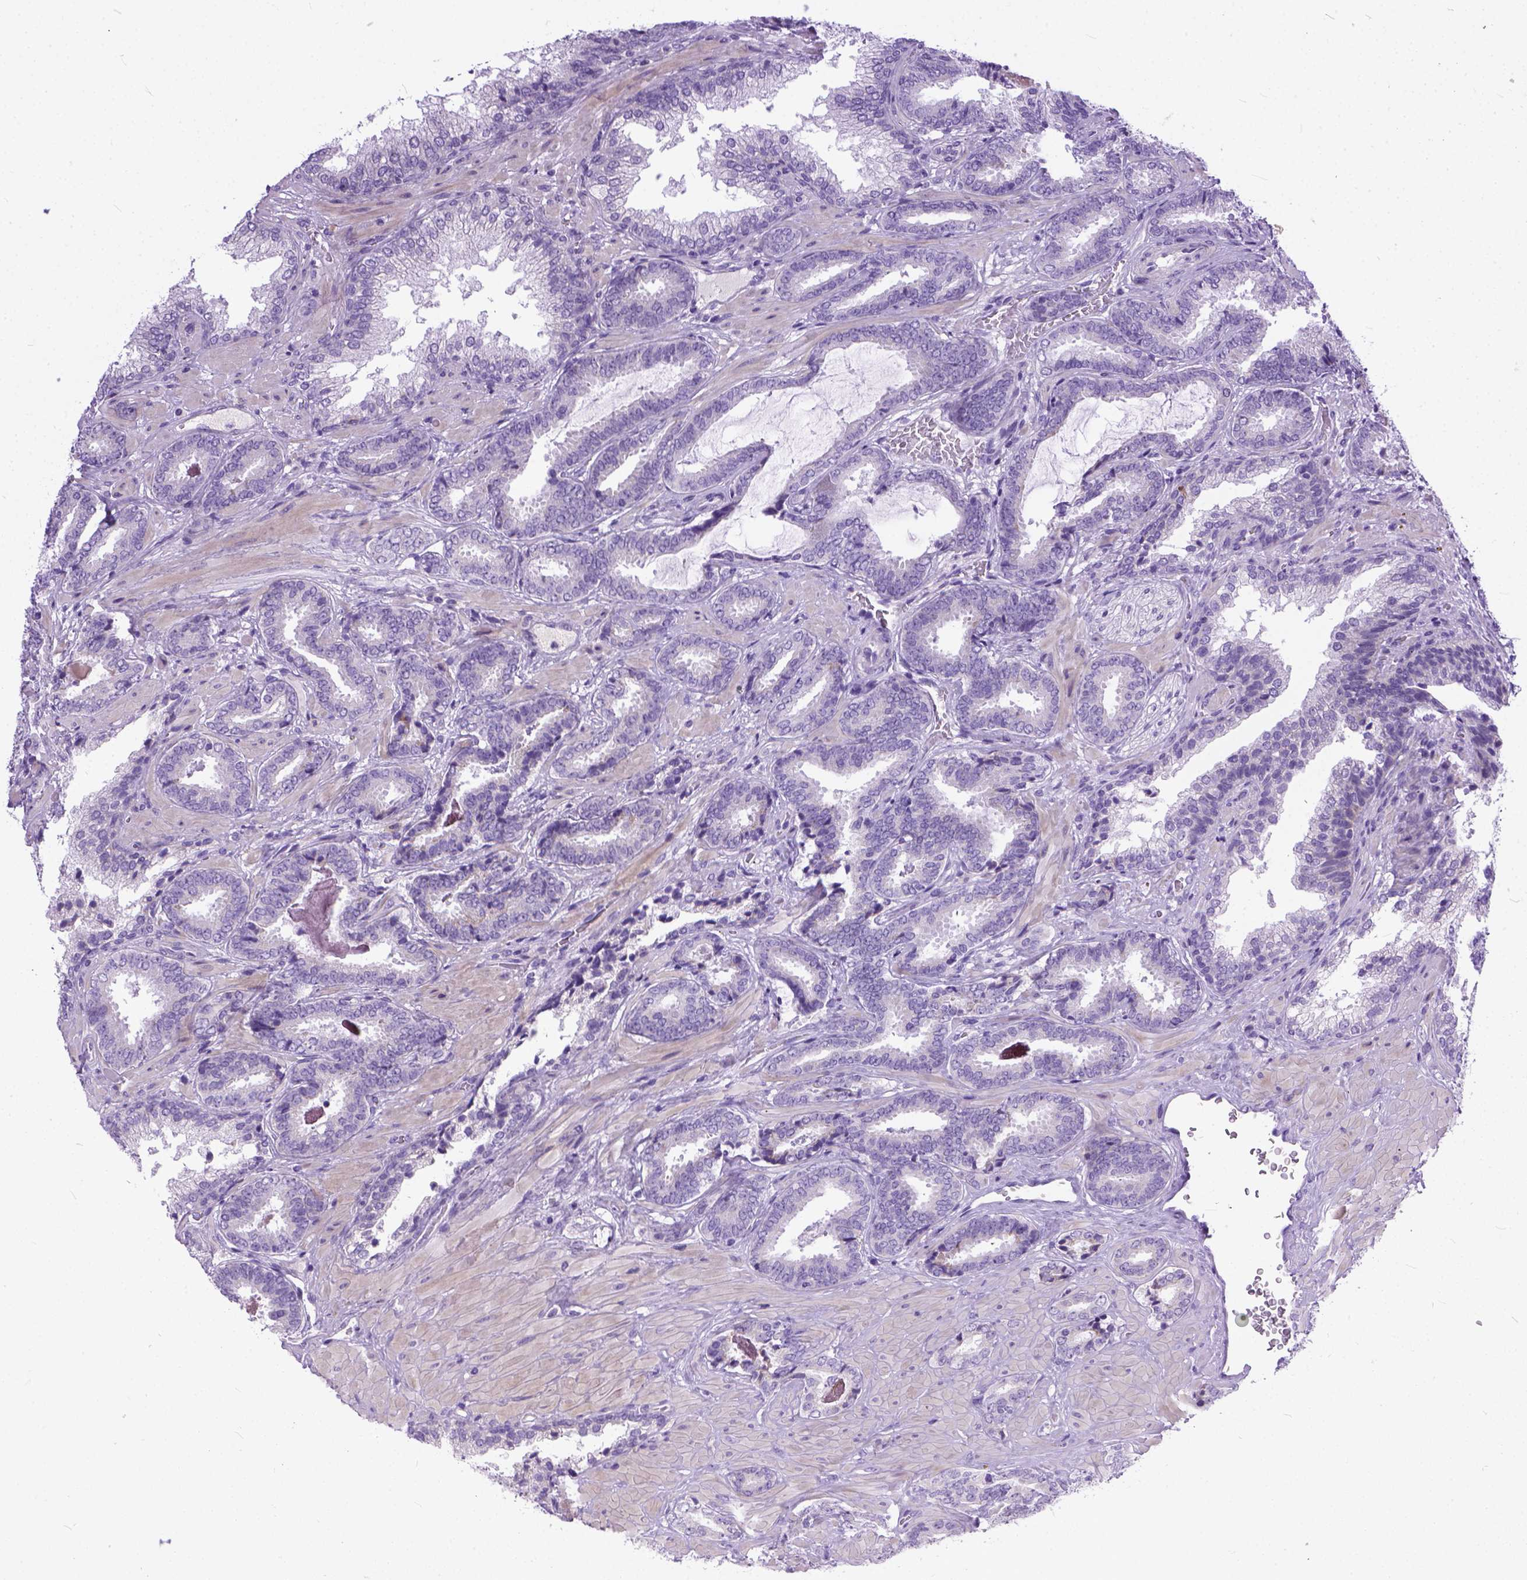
{"staining": {"intensity": "negative", "quantity": "none", "location": "none"}, "tissue": "prostate cancer", "cell_type": "Tumor cells", "image_type": "cancer", "snomed": [{"axis": "morphology", "description": "Adenocarcinoma, Low grade"}, {"axis": "topography", "description": "Prostate"}], "caption": "DAB immunohistochemical staining of human prostate cancer (adenocarcinoma (low-grade)) exhibits no significant expression in tumor cells.", "gene": "PLK5", "patient": {"sex": "male", "age": 61}}